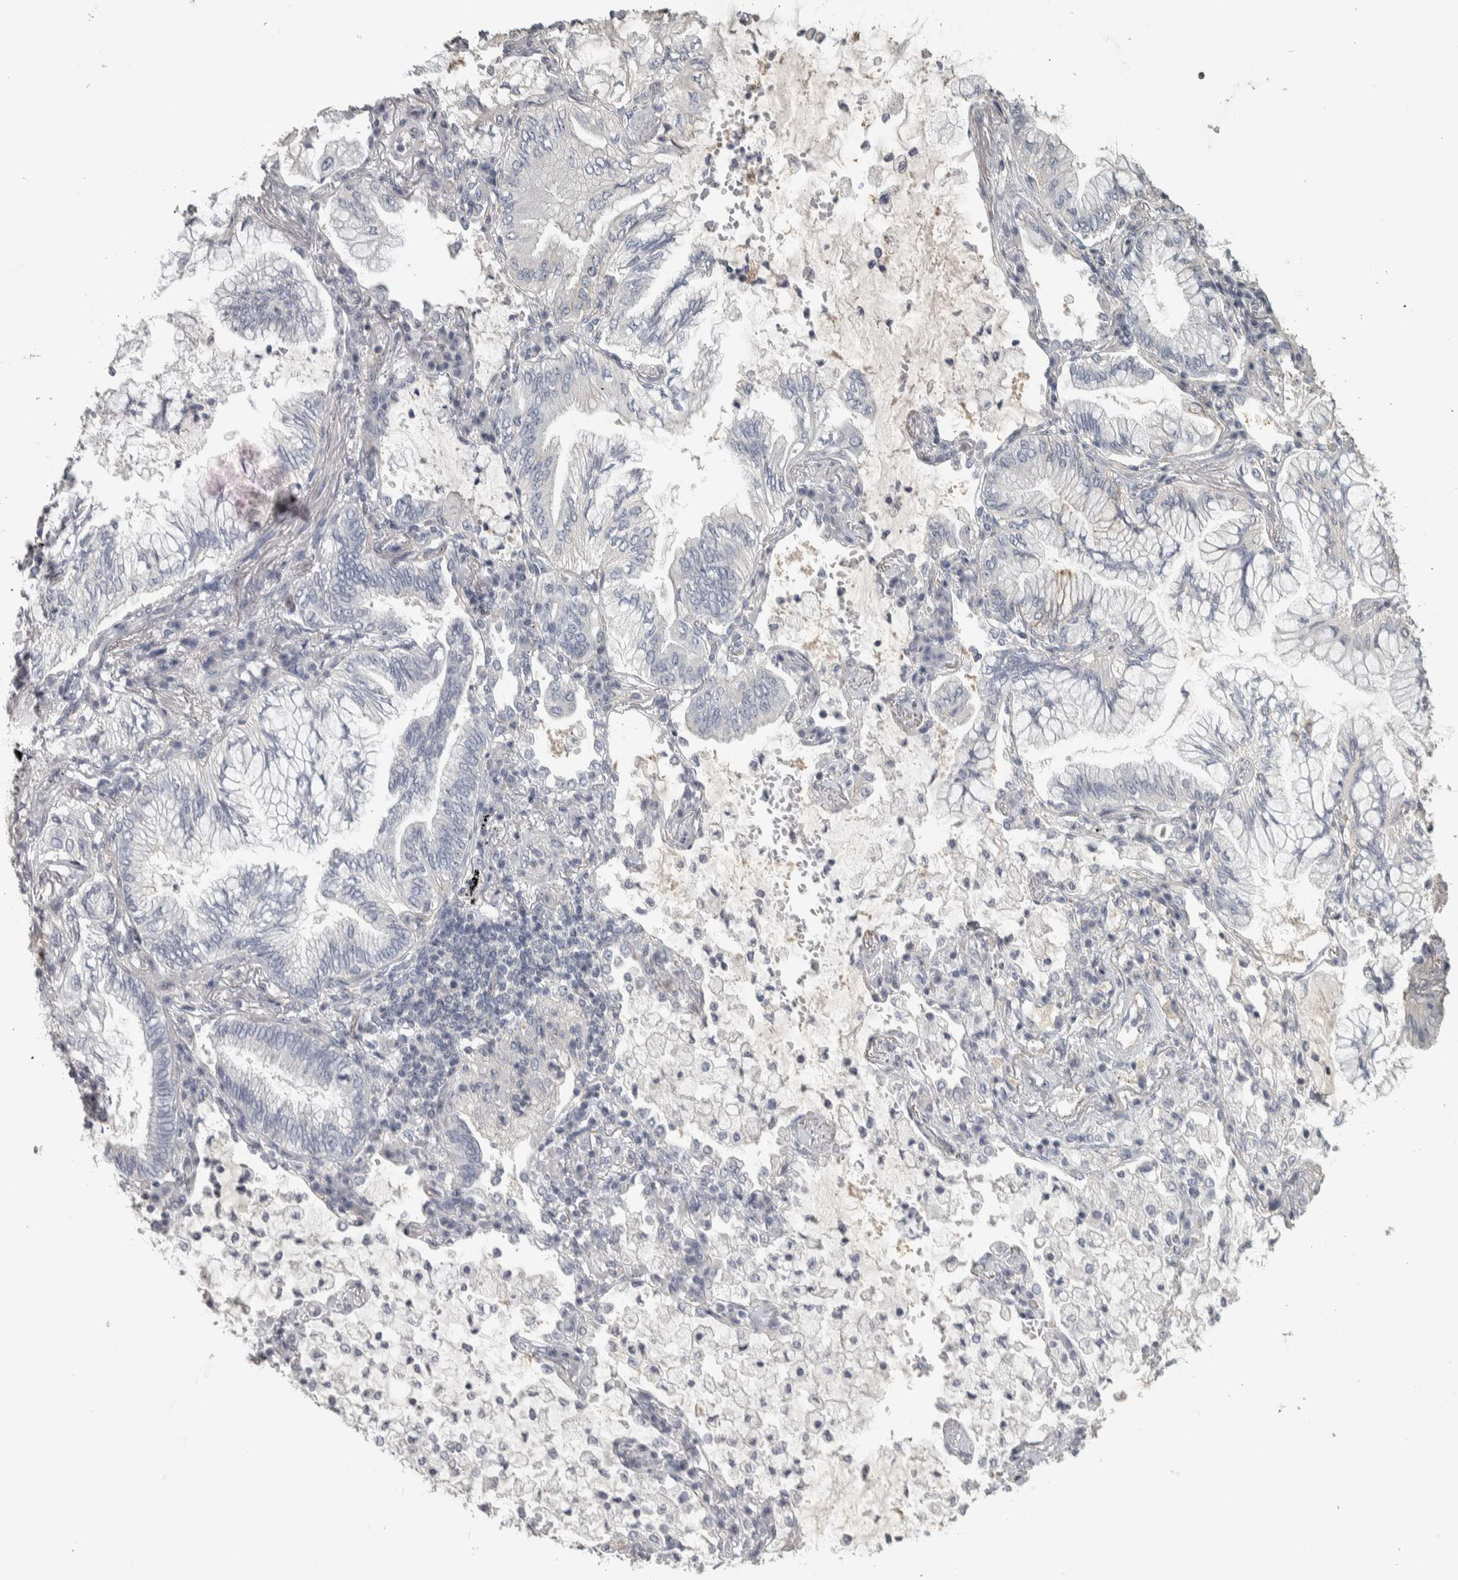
{"staining": {"intensity": "negative", "quantity": "none", "location": "none"}, "tissue": "lung cancer", "cell_type": "Tumor cells", "image_type": "cancer", "snomed": [{"axis": "morphology", "description": "Adenocarcinoma, NOS"}, {"axis": "topography", "description": "Lung"}], "caption": "Immunohistochemistry (IHC) of human lung cancer reveals no expression in tumor cells. Nuclei are stained in blue.", "gene": "DCAF10", "patient": {"sex": "female", "age": 70}}